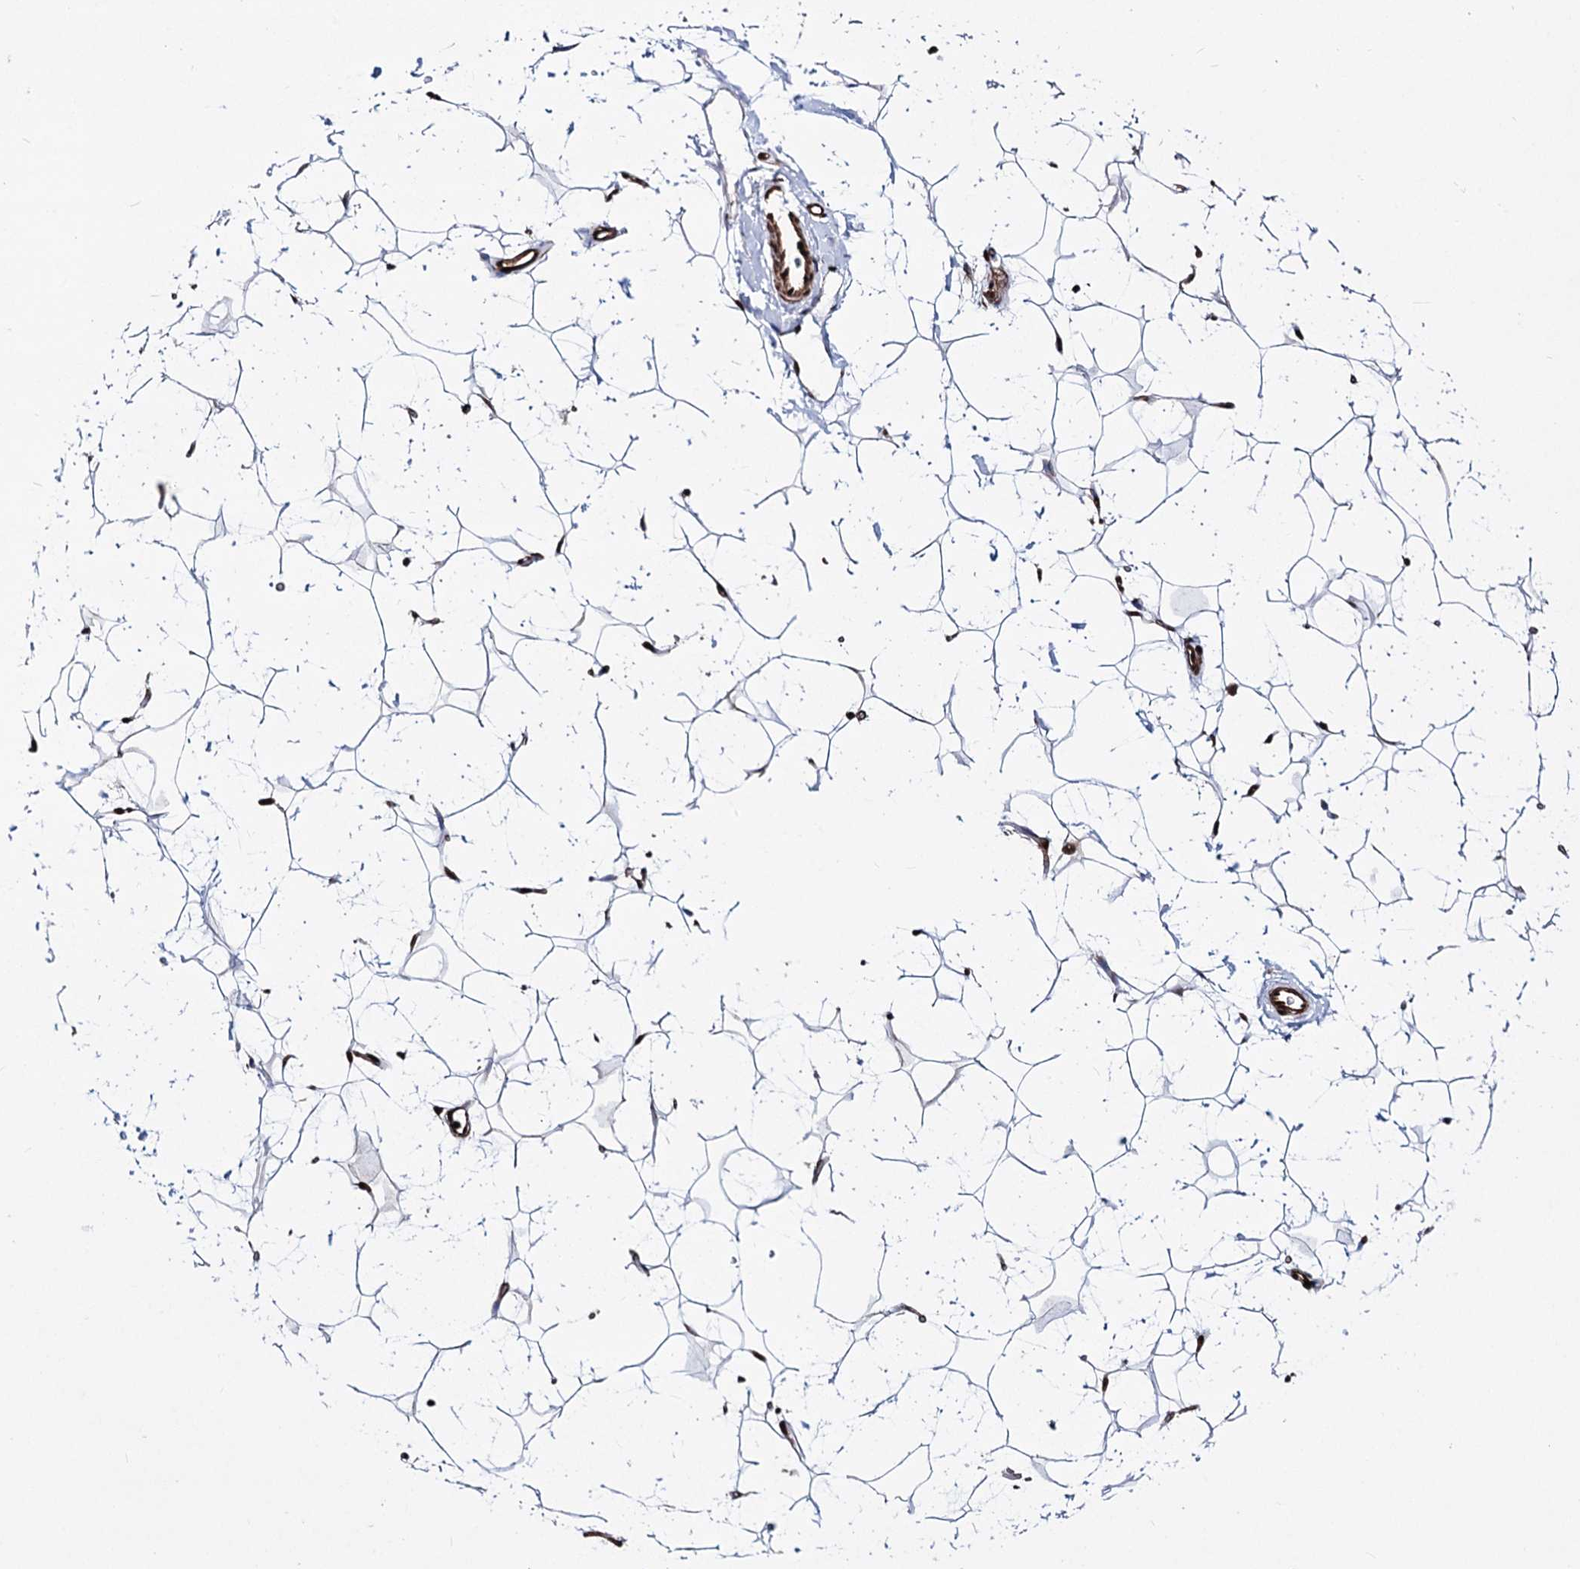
{"staining": {"intensity": "negative", "quantity": "none", "location": "none"}, "tissue": "adipose tissue", "cell_type": "Adipocytes", "image_type": "normal", "snomed": [{"axis": "morphology", "description": "Normal tissue, NOS"}, {"axis": "topography", "description": "Breast"}], "caption": "Protein analysis of benign adipose tissue reveals no significant staining in adipocytes. Brightfield microscopy of IHC stained with DAB (brown) and hematoxylin (blue), captured at high magnification.", "gene": "CHMP7", "patient": {"sex": "female", "age": 26}}